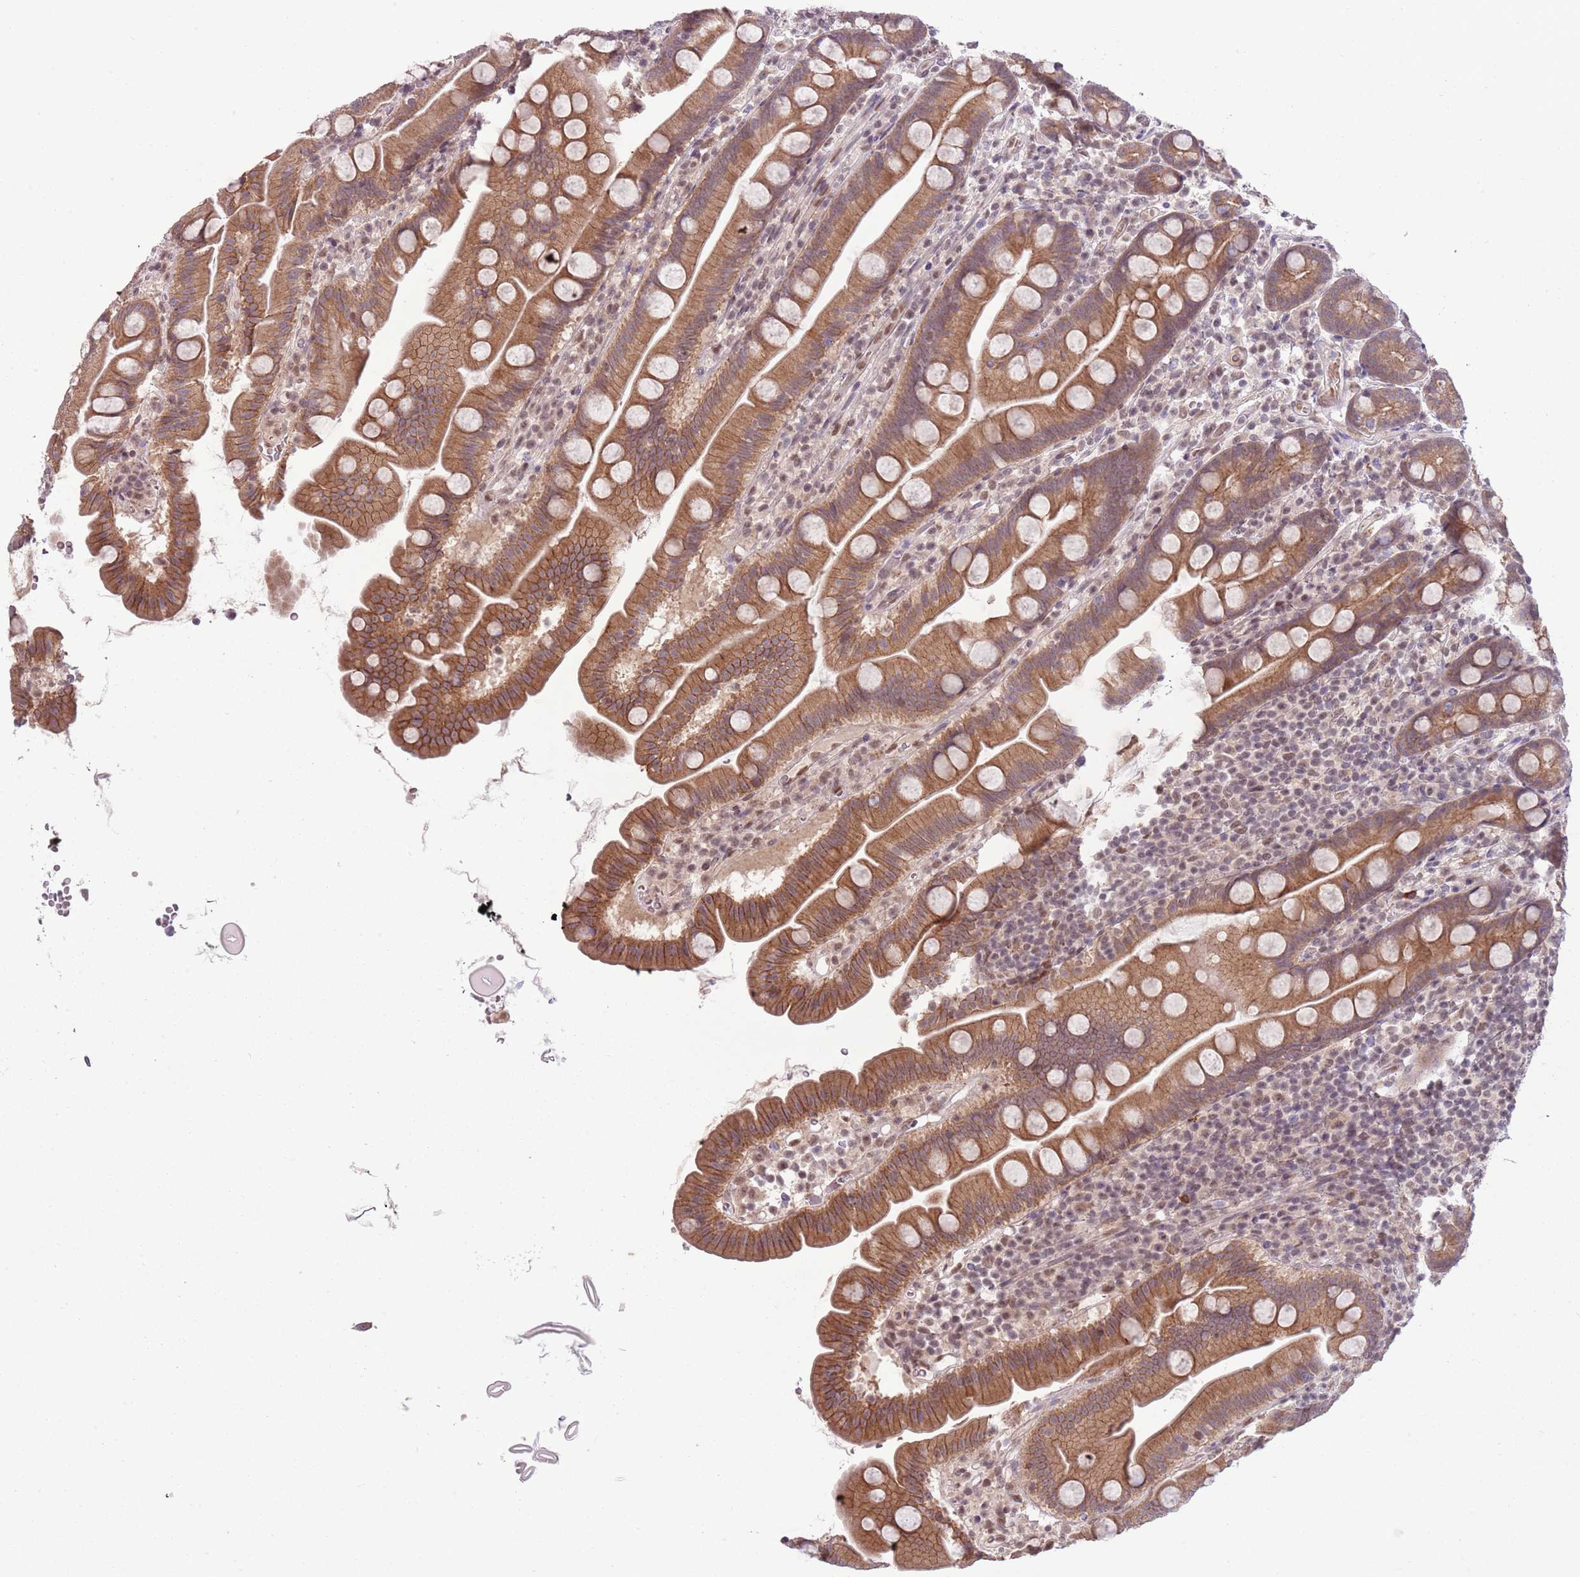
{"staining": {"intensity": "moderate", "quantity": ">75%", "location": "cytoplasmic/membranous"}, "tissue": "small intestine", "cell_type": "Glandular cells", "image_type": "normal", "snomed": [{"axis": "morphology", "description": "Normal tissue, NOS"}, {"axis": "topography", "description": "Small intestine"}], "caption": "A medium amount of moderate cytoplasmic/membranous expression is present in approximately >75% of glandular cells in unremarkable small intestine. The protein of interest is stained brown, and the nuclei are stained in blue (DAB IHC with brightfield microscopy, high magnification).", "gene": "TM2D1", "patient": {"sex": "female", "age": 68}}